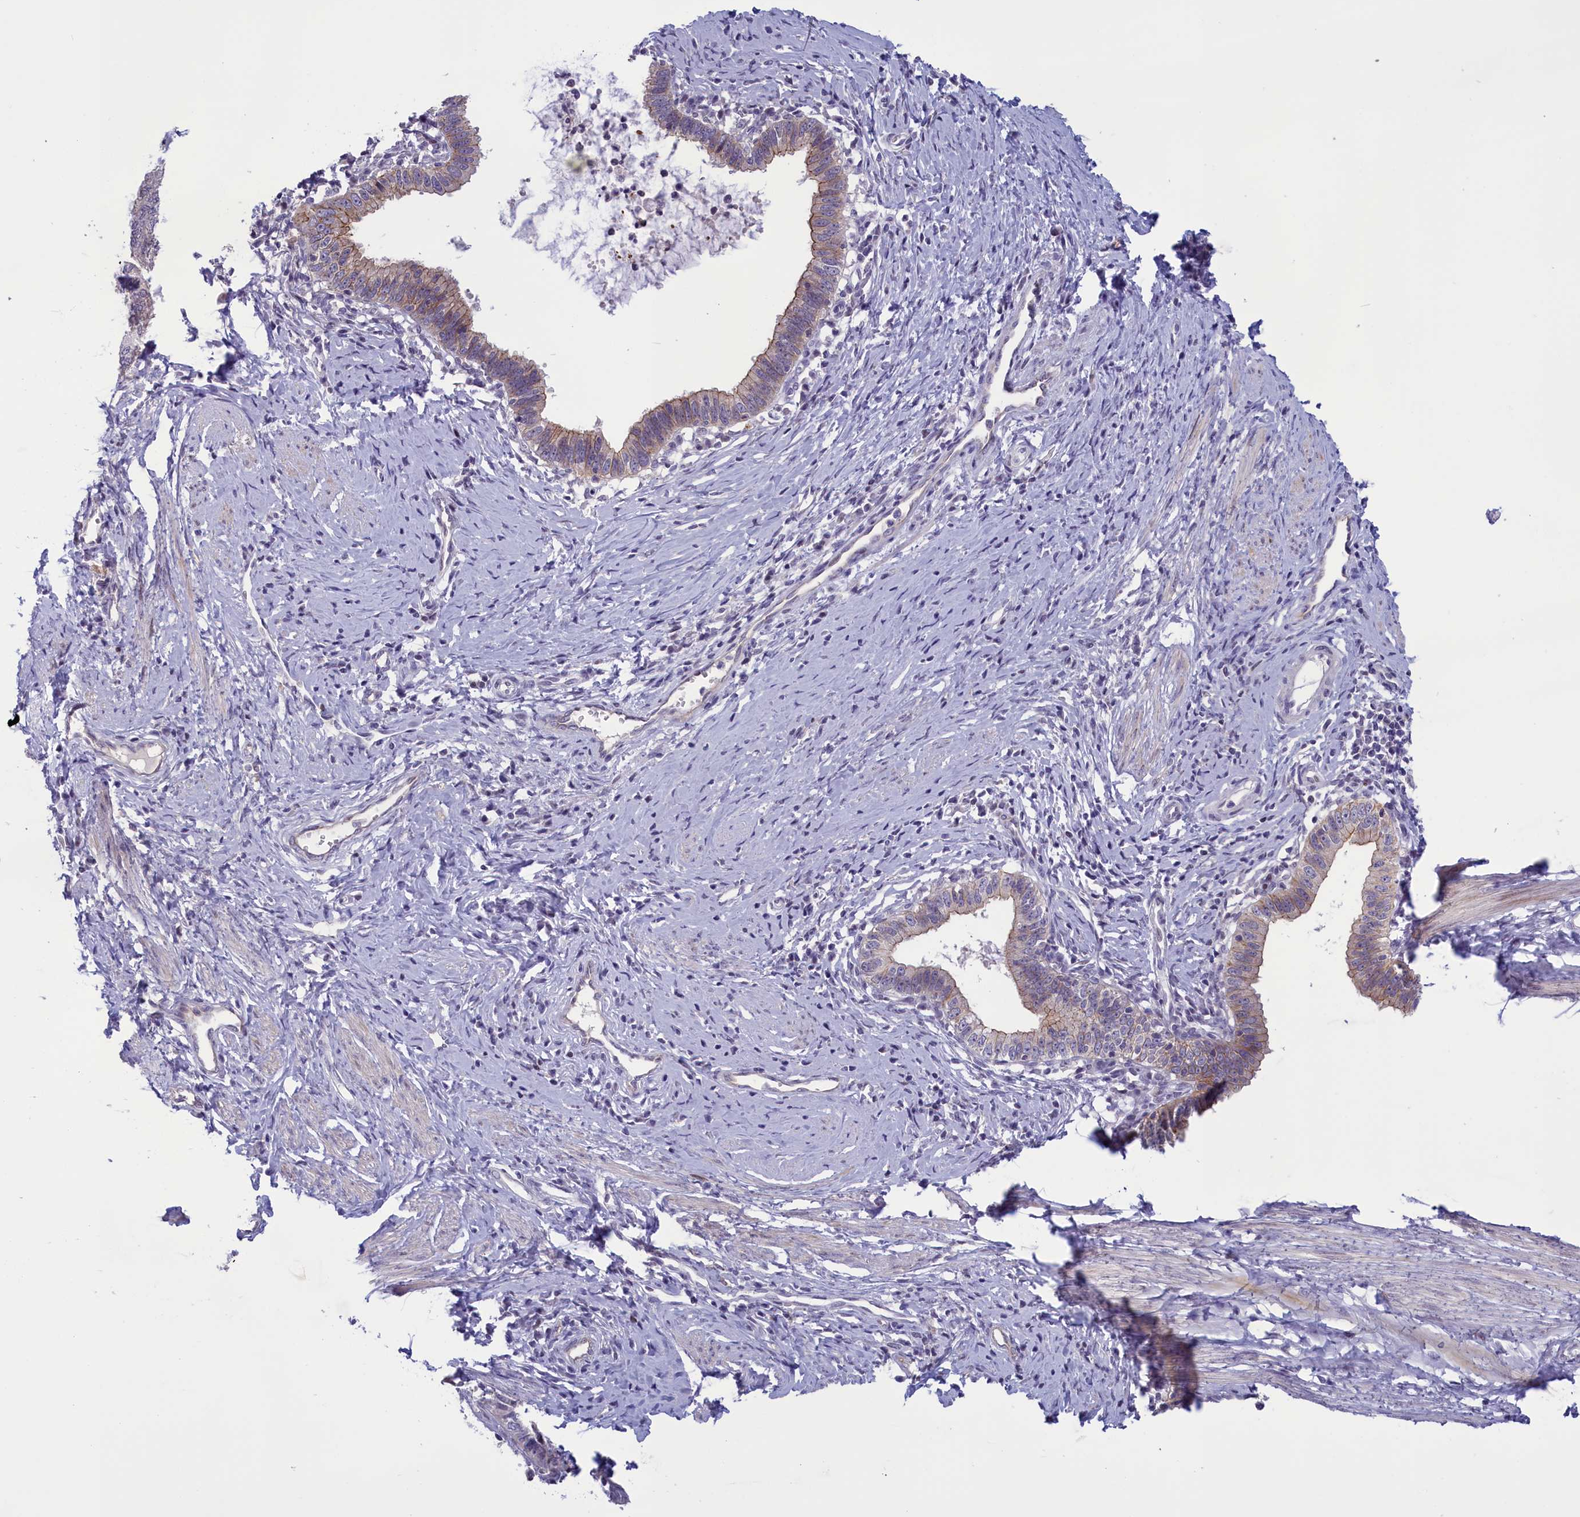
{"staining": {"intensity": "weak", "quantity": "25%-75%", "location": "cytoplasmic/membranous"}, "tissue": "cervical cancer", "cell_type": "Tumor cells", "image_type": "cancer", "snomed": [{"axis": "morphology", "description": "Adenocarcinoma, NOS"}, {"axis": "topography", "description": "Cervix"}], "caption": "DAB immunohistochemical staining of cervical cancer (adenocarcinoma) exhibits weak cytoplasmic/membranous protein staining in approximately 25%-75% of tumor cells. The staining was performed using DAB to visualize the protein expression in brown, while the nuclei were stained in blue with hematoxylin (Magnification: 20x).", "gene": "CORO2A", "patient": {"sex": "female", "age": 36}}